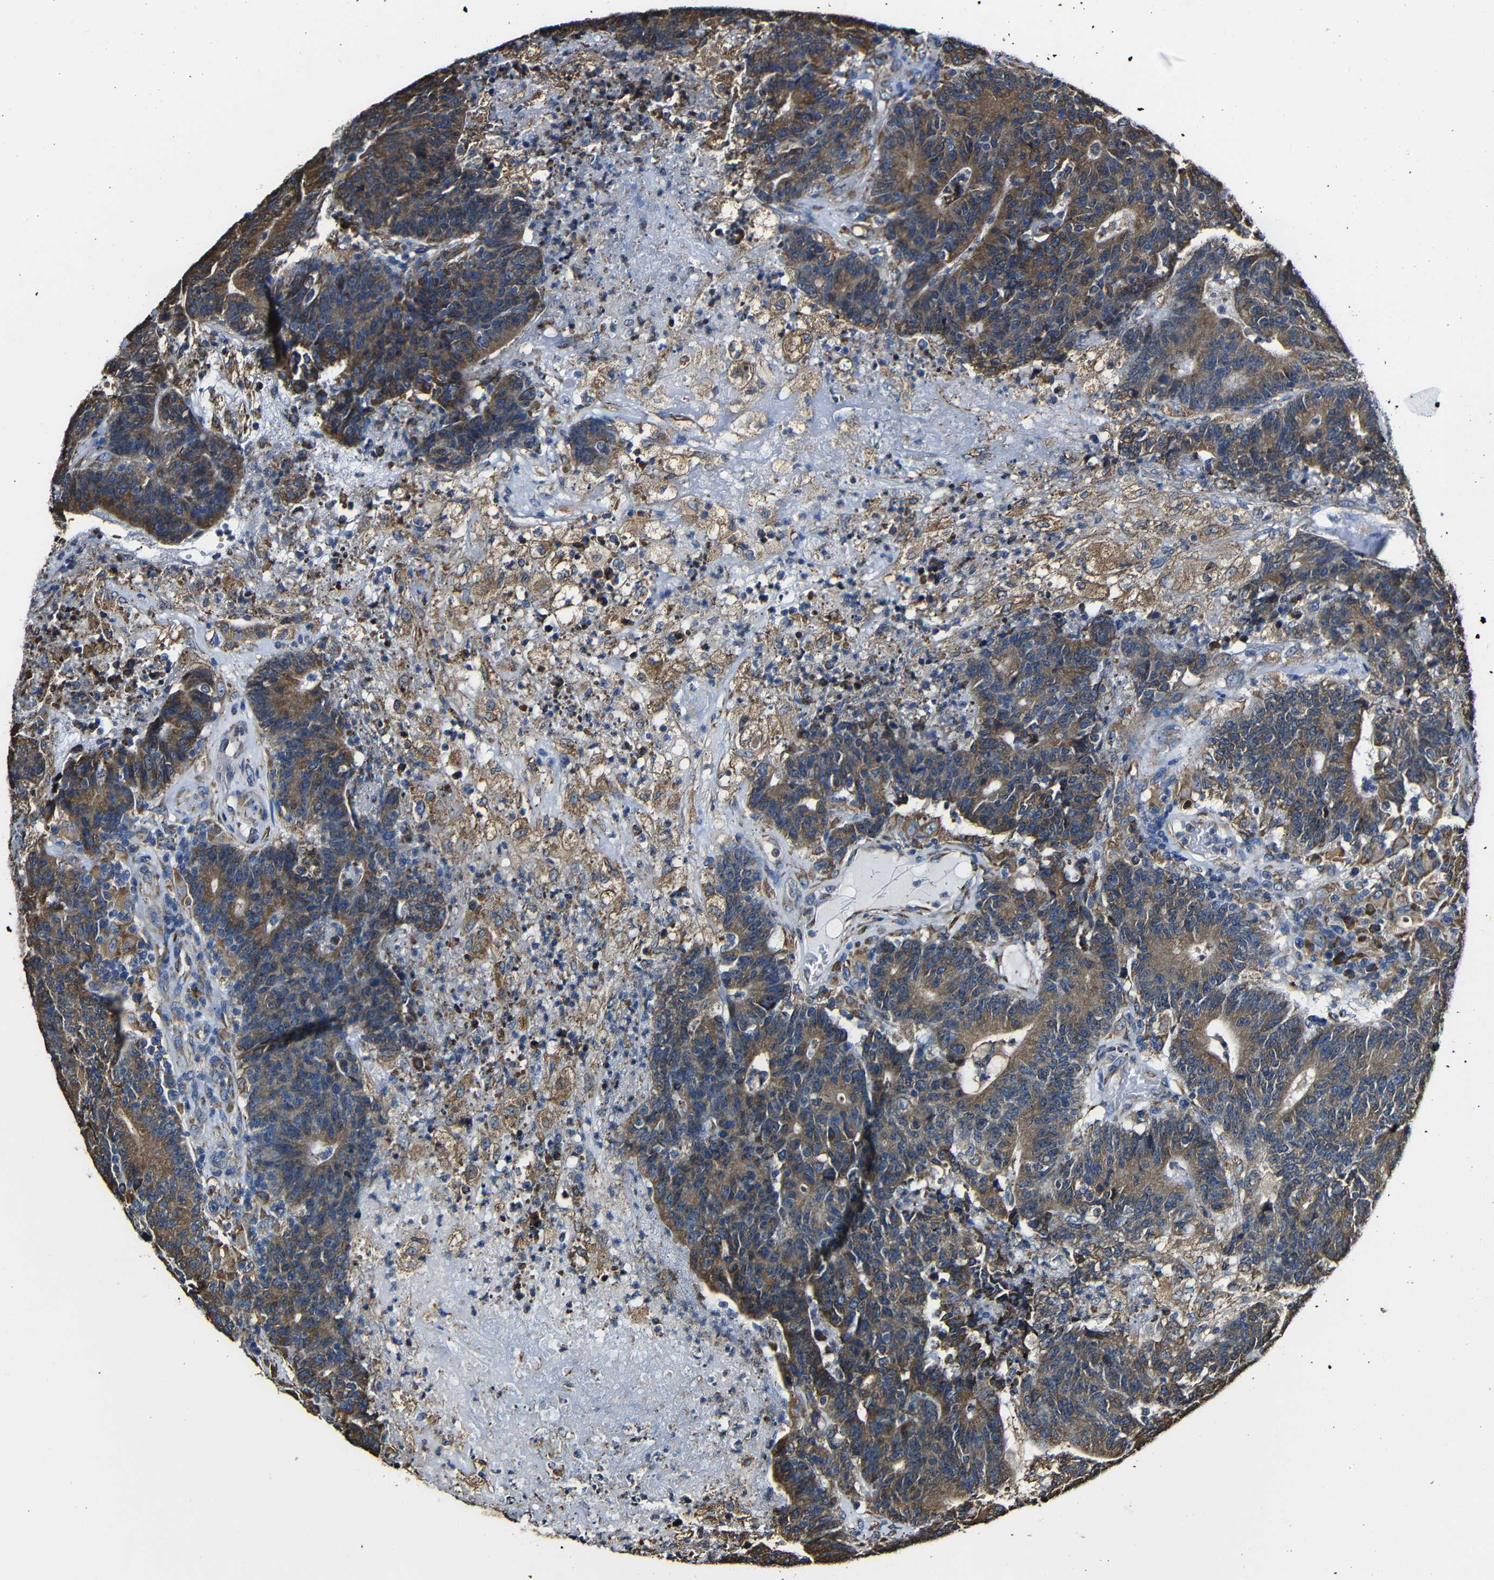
{"staining": {"intensity": "moderate", "quantity": ">75%", "location": "cytoplasmic/membranous"}, "tissue": "colorectal cancer", "cell_type": "Tumor cells", "image_type": "cancer", "snomed": [{"axis": "morphology", "description": "Normal tissue, NOS"}, {"axis": "morphology", "description": "Adenocarcinoma, NOS"}, {"axis": "topography", "description": "Colon"}], "caption": "About >75% of tumor cells in human colorectal cancer demonstrate moderate cytoplasmic/membranous protein staining as visualized by brown immunohistochemical staining.", "gene": "PPIB", "patient": {"sex": "female", "age": 75}}